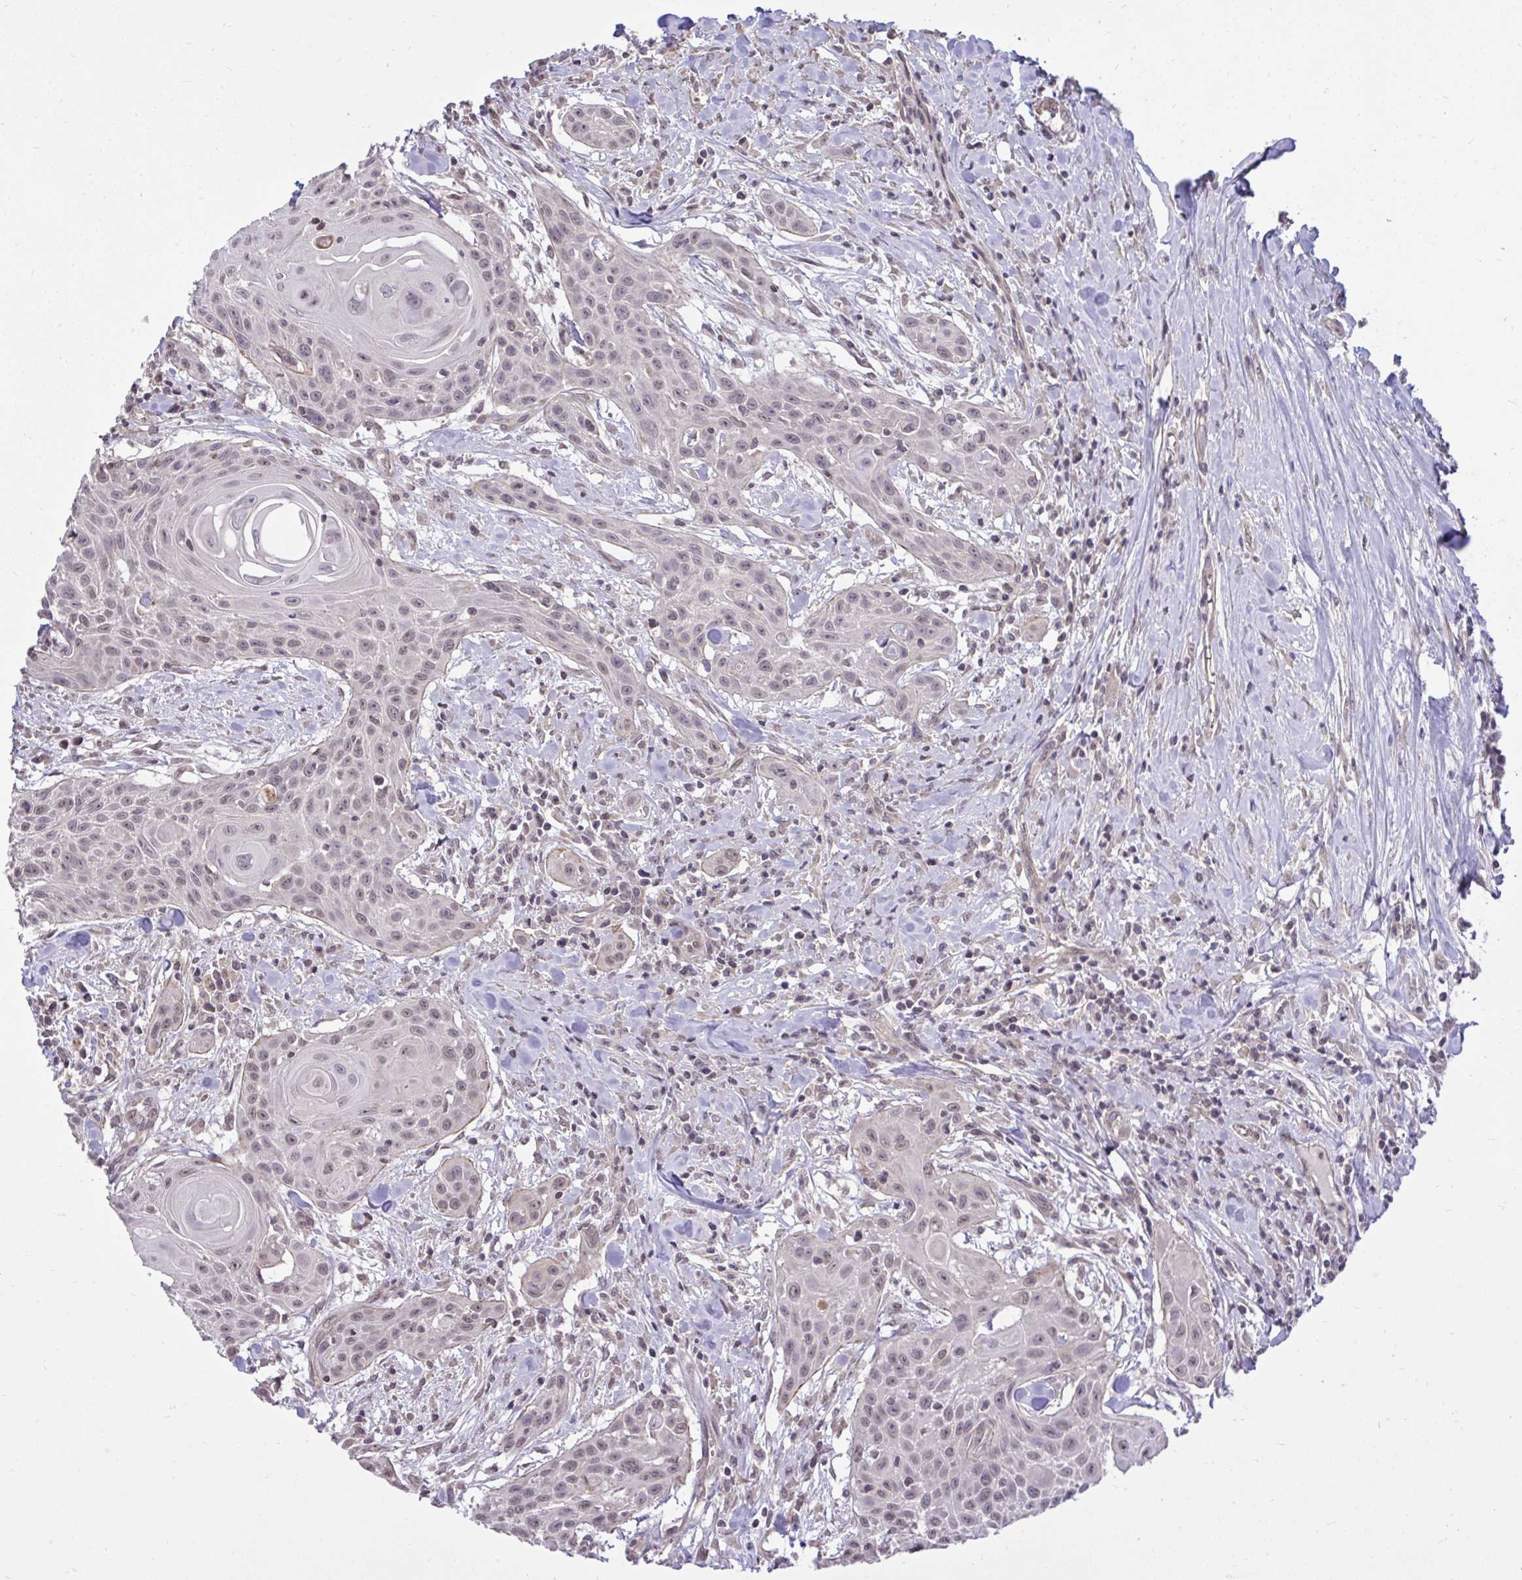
{"staining": {"intensity": "weak", "quantity": "<25%", "location": "nuclear"}, "tissue": "head and neck cancer", "cell_type": "Tumor cells", "image_type": "cancer", "snomed": [{"axis": "morphology", "description": "Squamous cell carcinoma, NOS"}, {"axis": "topography", "description": "Lymph node"}, {"axis": "topography", "description": "Salivary gland"}, {"axis": "topography", "description": "Head-Neck"}], "caption": "This is an immunohistochemistry (IHC) image of head and neck cancer. There is no positivity in tumor cells.", "gene": "CYP20A1", "patient": {"sex": "female", "age": 74}}